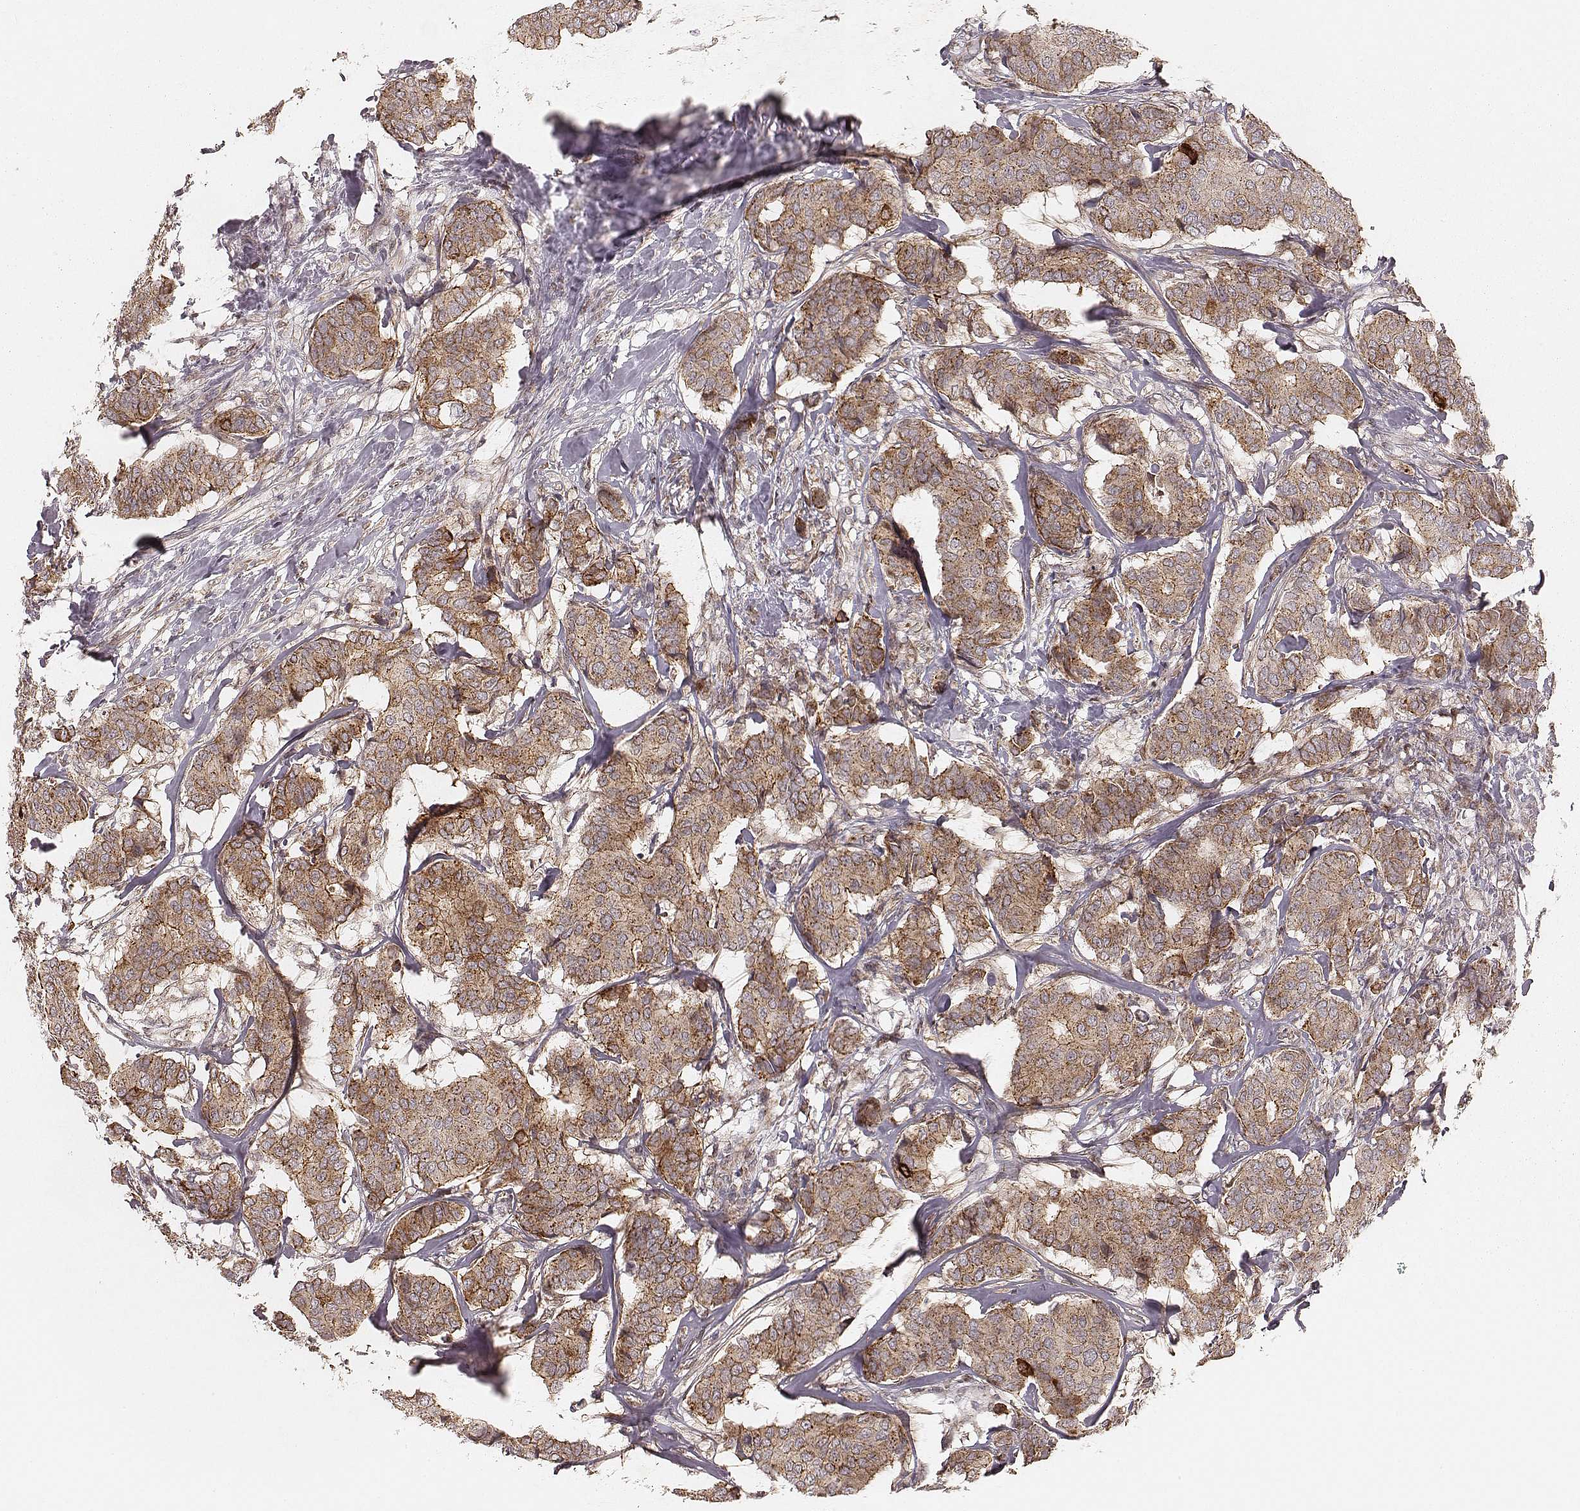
{"staining": {"intensity": "moderate", "quantity": ">75%", "location": "cytoplasmic/membranous"}, "tissue": "breast cancer", "cell_type": "Tumor cells", "image_type": "cancer", "snomed": [{"axis": "morphology", "description": "Duct carcinoma"}, {"axis": "topography", "description": "Breast"}], "caption": "Breast invasive ductal carcinoma tissue reveals moderate cytoplasmic/membranous expression in approximately >75% of tumor cells, visualized by immunohistochemistry.", "gene": "NDUFA7", "patient": {"sex": "female", "age": 75}}